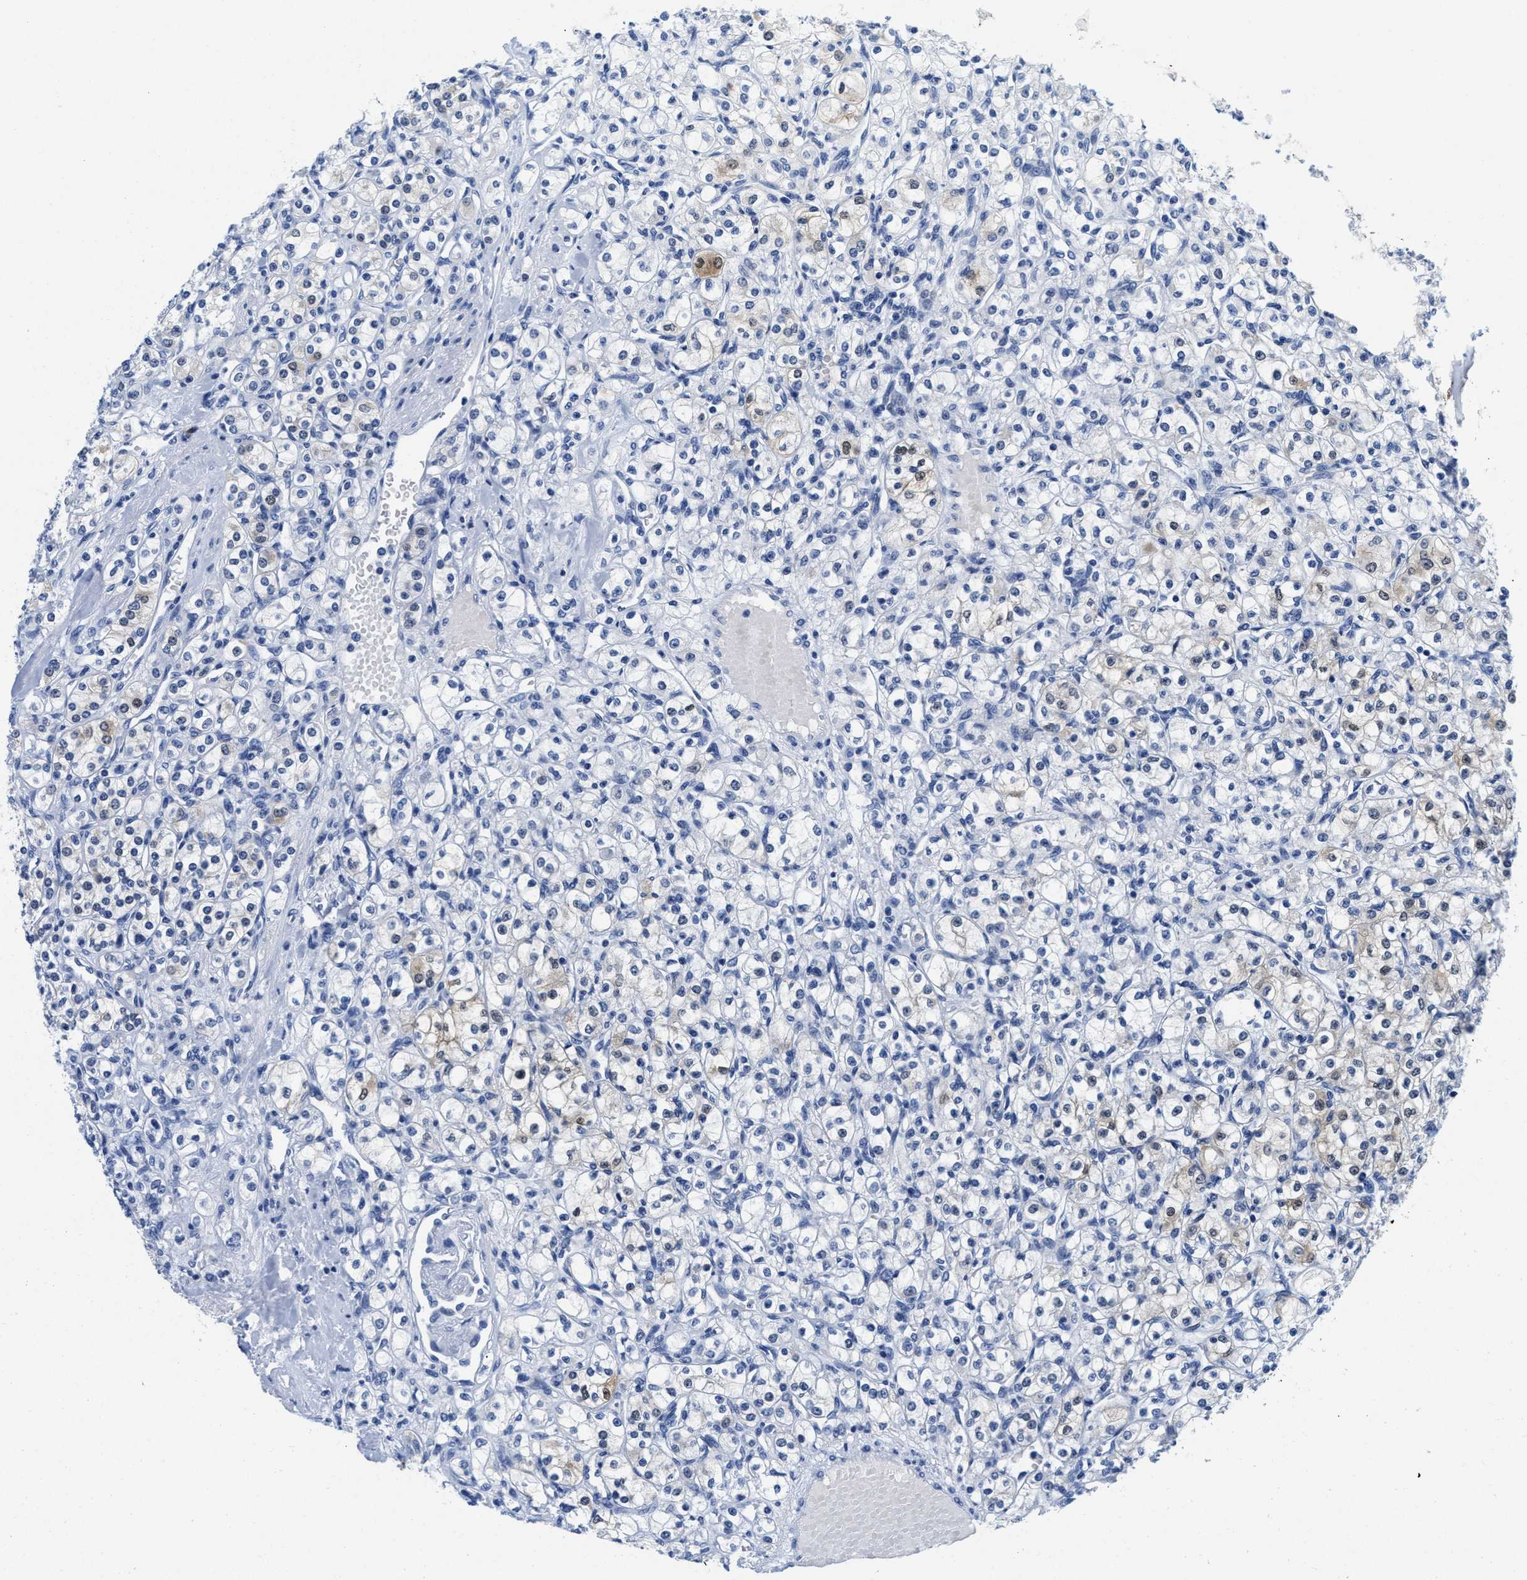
{"staining": {"intensity": "negative", "quantity": "none", "location": "none"}, "tissue": "renal cancer", "cell_type": "Tumor cells", "image_type": "cancer", "snomed": [{"axis": "morphology", "description": "Adenocarcinoma, NOS"}, {"axis": "topography", "description": "Kidney"}], "caption": "Tumor cells are negative for brown protein staining in renal cancer (adenocarcinoma). (Stains: DAB (3,3'-diaminobenzidine) IHC with hematoxylin counter stain, Microscopy: brightfield microscopy at high magnification).", "gene": "TTC3", "patient": {"sex": "male", "age": 77}}